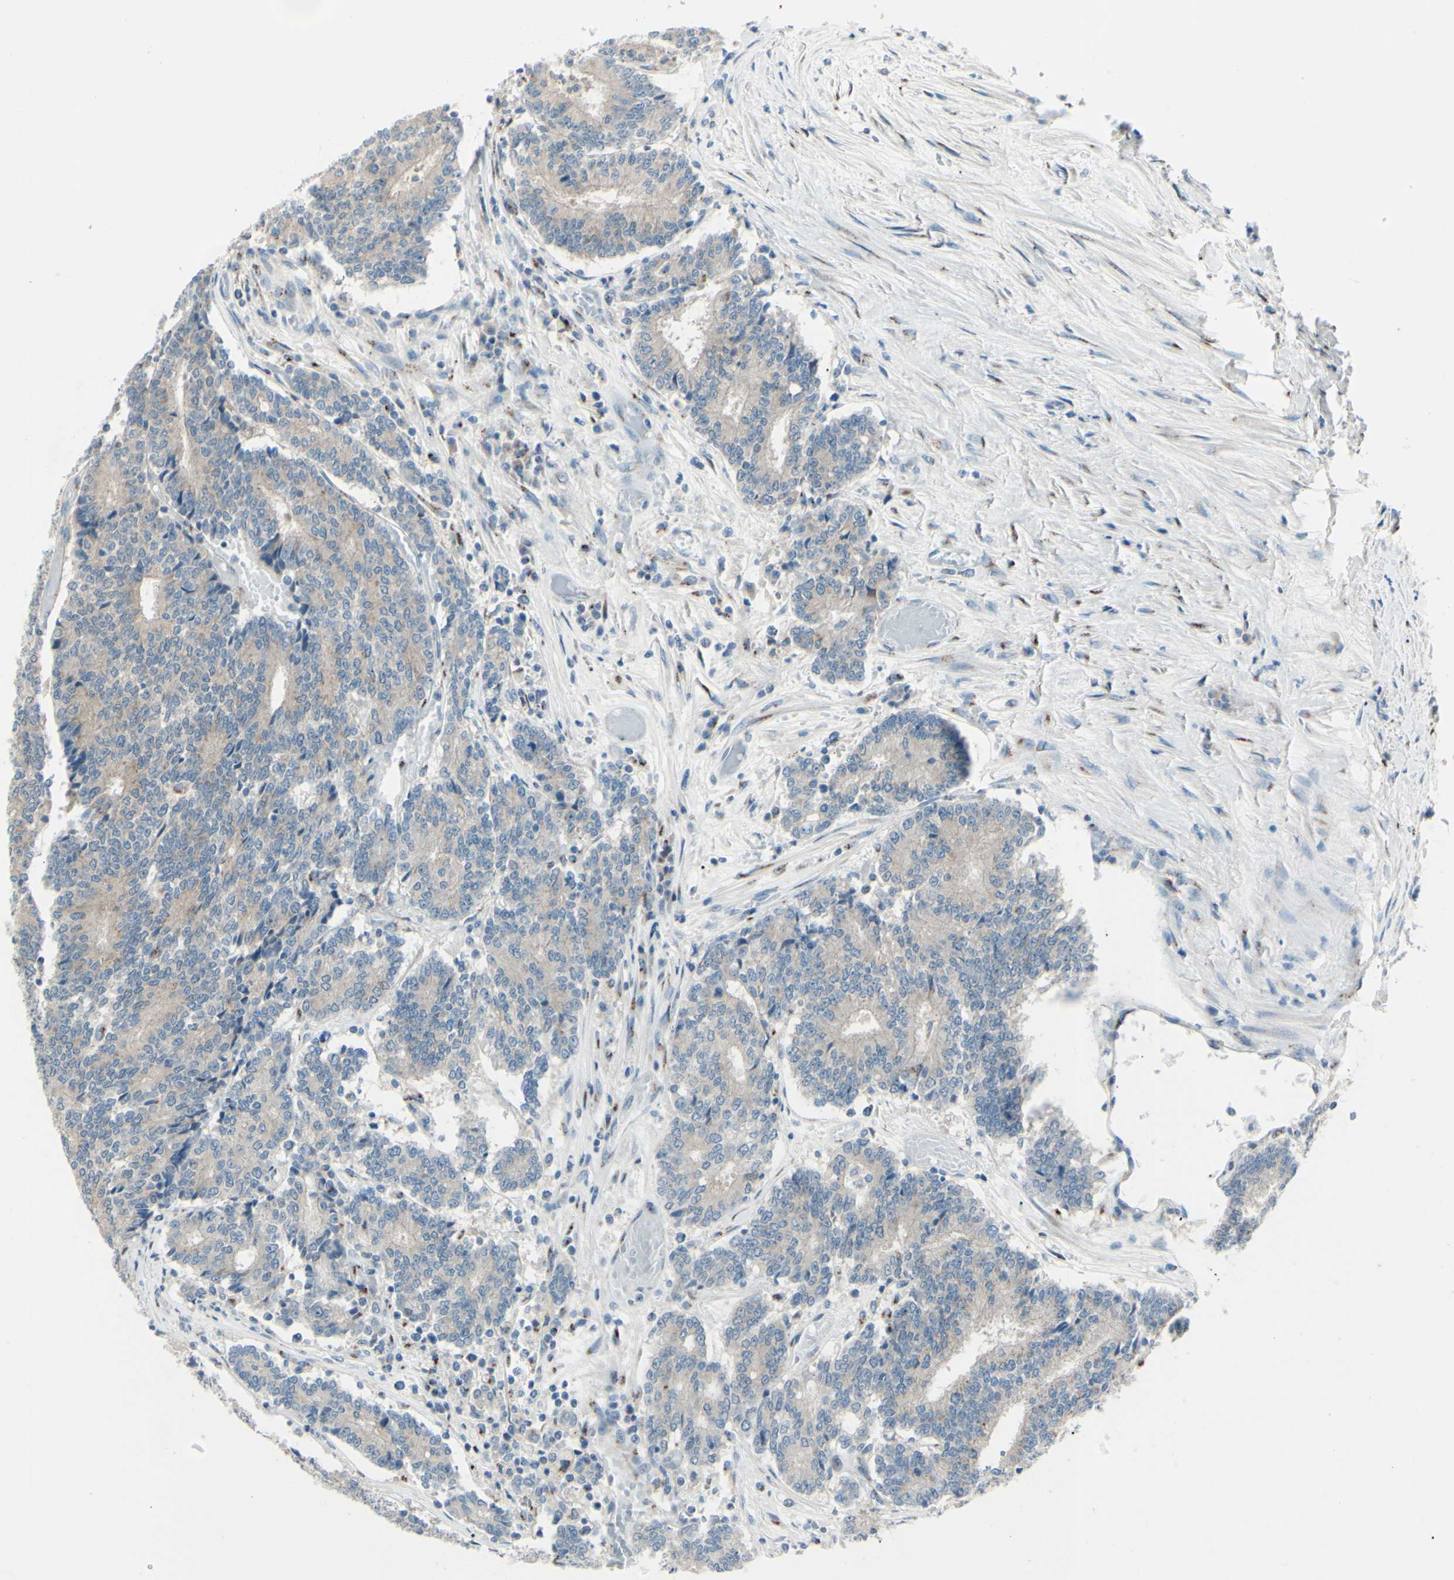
{"staining": {"intensity": "weak", "quantity": "25%-75%", "location": "cytoplasmic/membranous"}, "tissue": "prostate cancer", "cell_type": "Tumor cells", "image_type": "cancer", "snomed": [{"axis": "morphology", "description": "Normal tissue, NOS"}, {"axis": "morphology", "description": "Adenocarcinoma, High grade"}, {"axis": "topography", "description": "Prostate"}, {"axis": "topography", "description": "Seminal veicle"}], "caption": "Weak cytoplasmic/membranous staining for a protein is present in about 25%-75% of tumor cells of high-grade adenocarcinoma (prostate) using IHC.", "gene": "B4GALT1", "patient": {"sex": "male", "age": 55}}